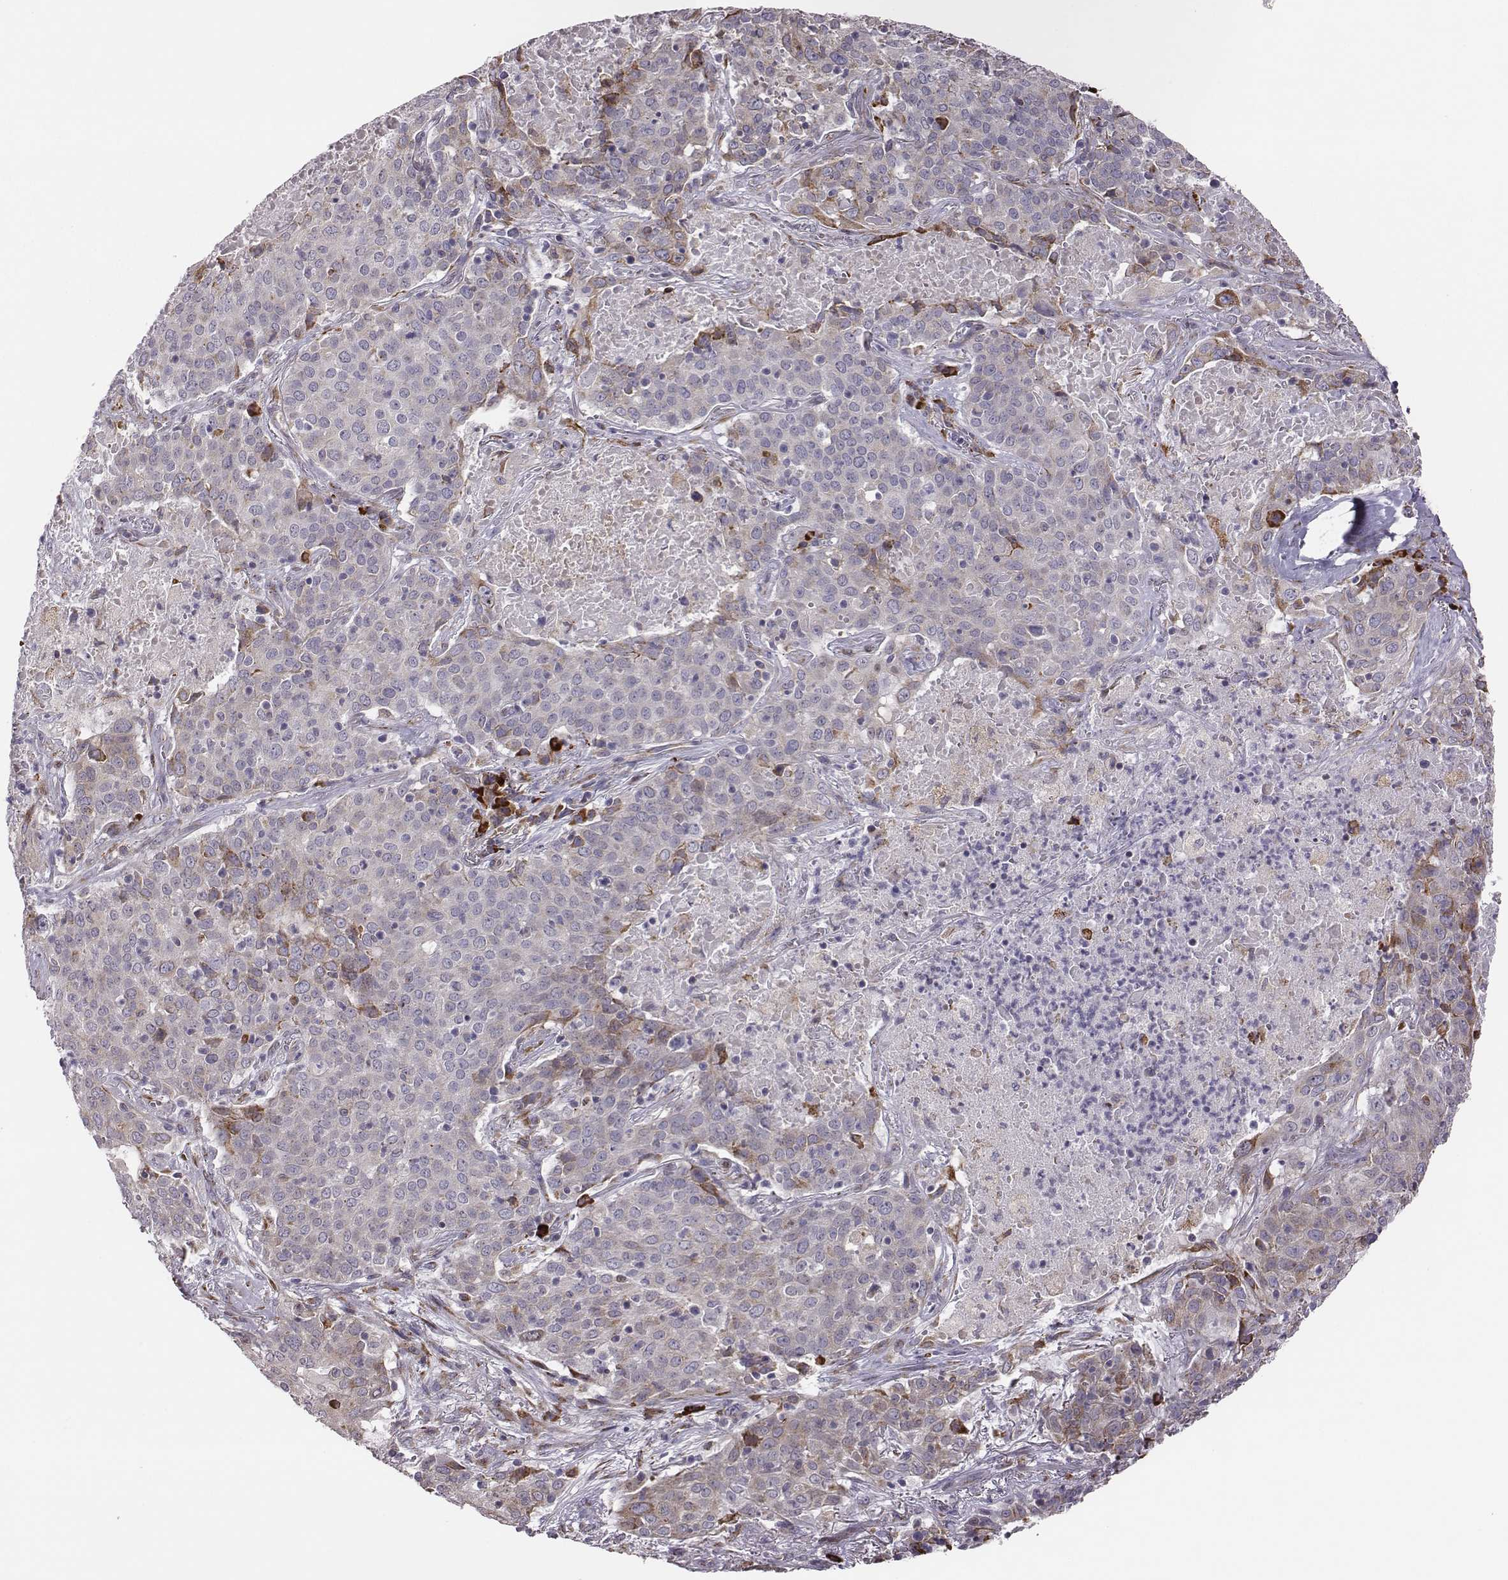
{"staining": {"intensity": "weak", "quantity": "<25%", "location": "cytoplasmic/membranous"}, "tissue": "lung cancer", "cell_type": "Tumor cells", "image_type": "cancer", "snomed": [{"axis": "morphology", "description": "Squamous cell carcinoma, NOS"}, {"axis": "topography", "description": "Lung"}], "caption": "A high-resolution micrograph shows IHC staining of squamous cell carcinoma (lung), which displays no significant positivity in tumor cells.", "gene": "SELENOI", "patient": {"sex": "male", "age": 82}}